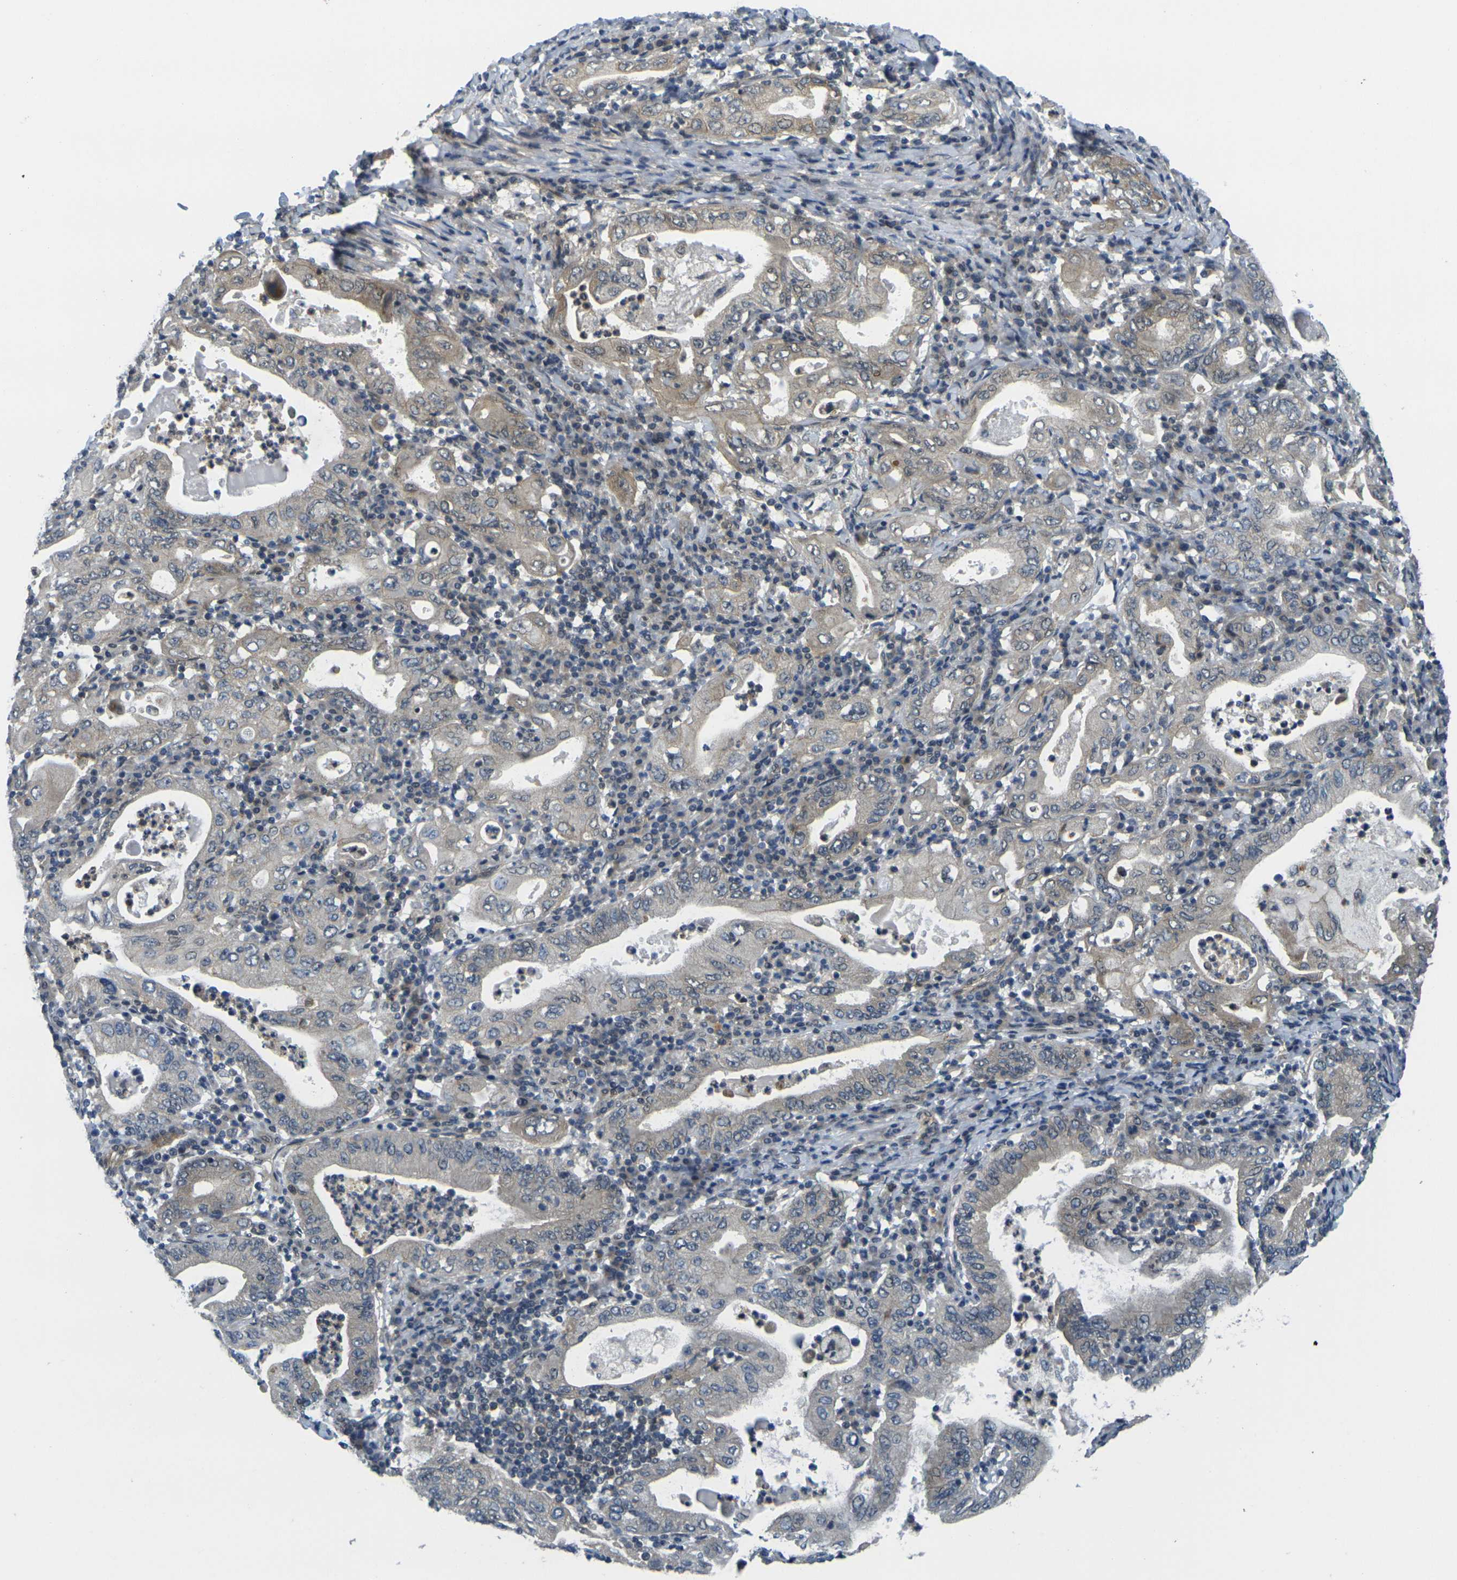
{"staining": {"intensity": "weak", "quantity": "<25%", "location": "cytoplasmic/membranous"}, "tissue": "stomach cancer", "cell_type": "Tumor cells", "image_type": "cancer", "snomed": [{"axis": "morphology", "description": "Normal tissue, NOS"}, {"axis": "morphology", "description": "Adenocarcinoma, NOS"}, {"axis": "topography", "description": "Esophagus"}, {"axis": "topography", "description": "Stomach, upper"}, {"axis": "topography", "description": "Peripheral nerve tissue"}], "caption": "DAB immunohistochemical staining of stomach cancer (adenocarcinoma) exhibits no significant staining in tumor cells.", "gene": "KCTD10", "patient": {"sex": "male", "age": 62}}